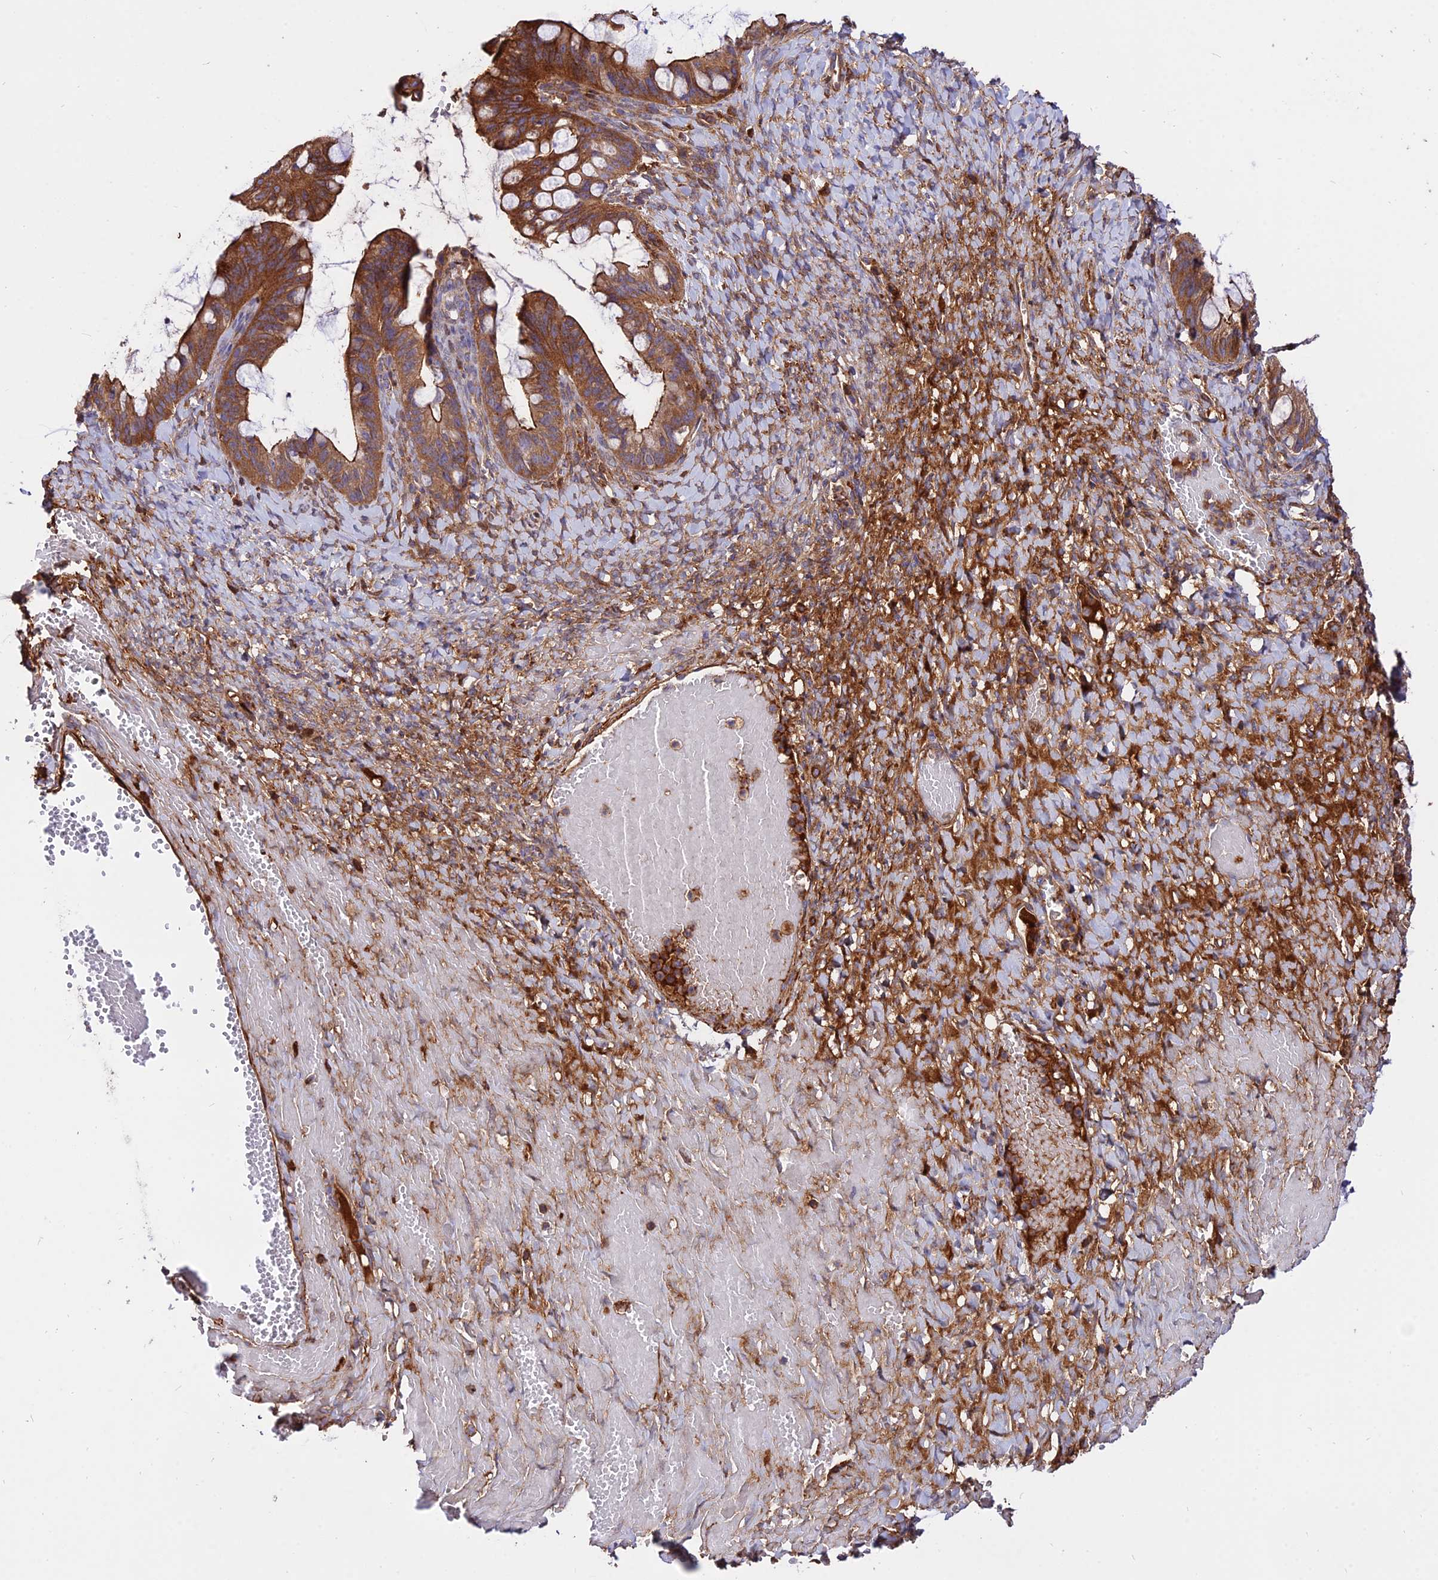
{"staining": {"intensity": "moderate", "quantity": ">75%", "location": "cytoplasmic/membranous"}, "tissue": "ovarian cancer", "cell_type": "Tumor cells", "image_type": "cancer", "snomed": [{"axis": "morphology", "description": "Cystadenocarcinoma, mucinous, NOS"}, {"axis": "topography", "description": "Ovary"}], "caption": "A brown stain highlights moderate cytoplasmic/membranous positivity of a protein in human ovarian cancer (mucinous cystadenocarcinoma) tumor cells.", "gene": "PYM1", "patient": {"sex": "female", "age": 73}}